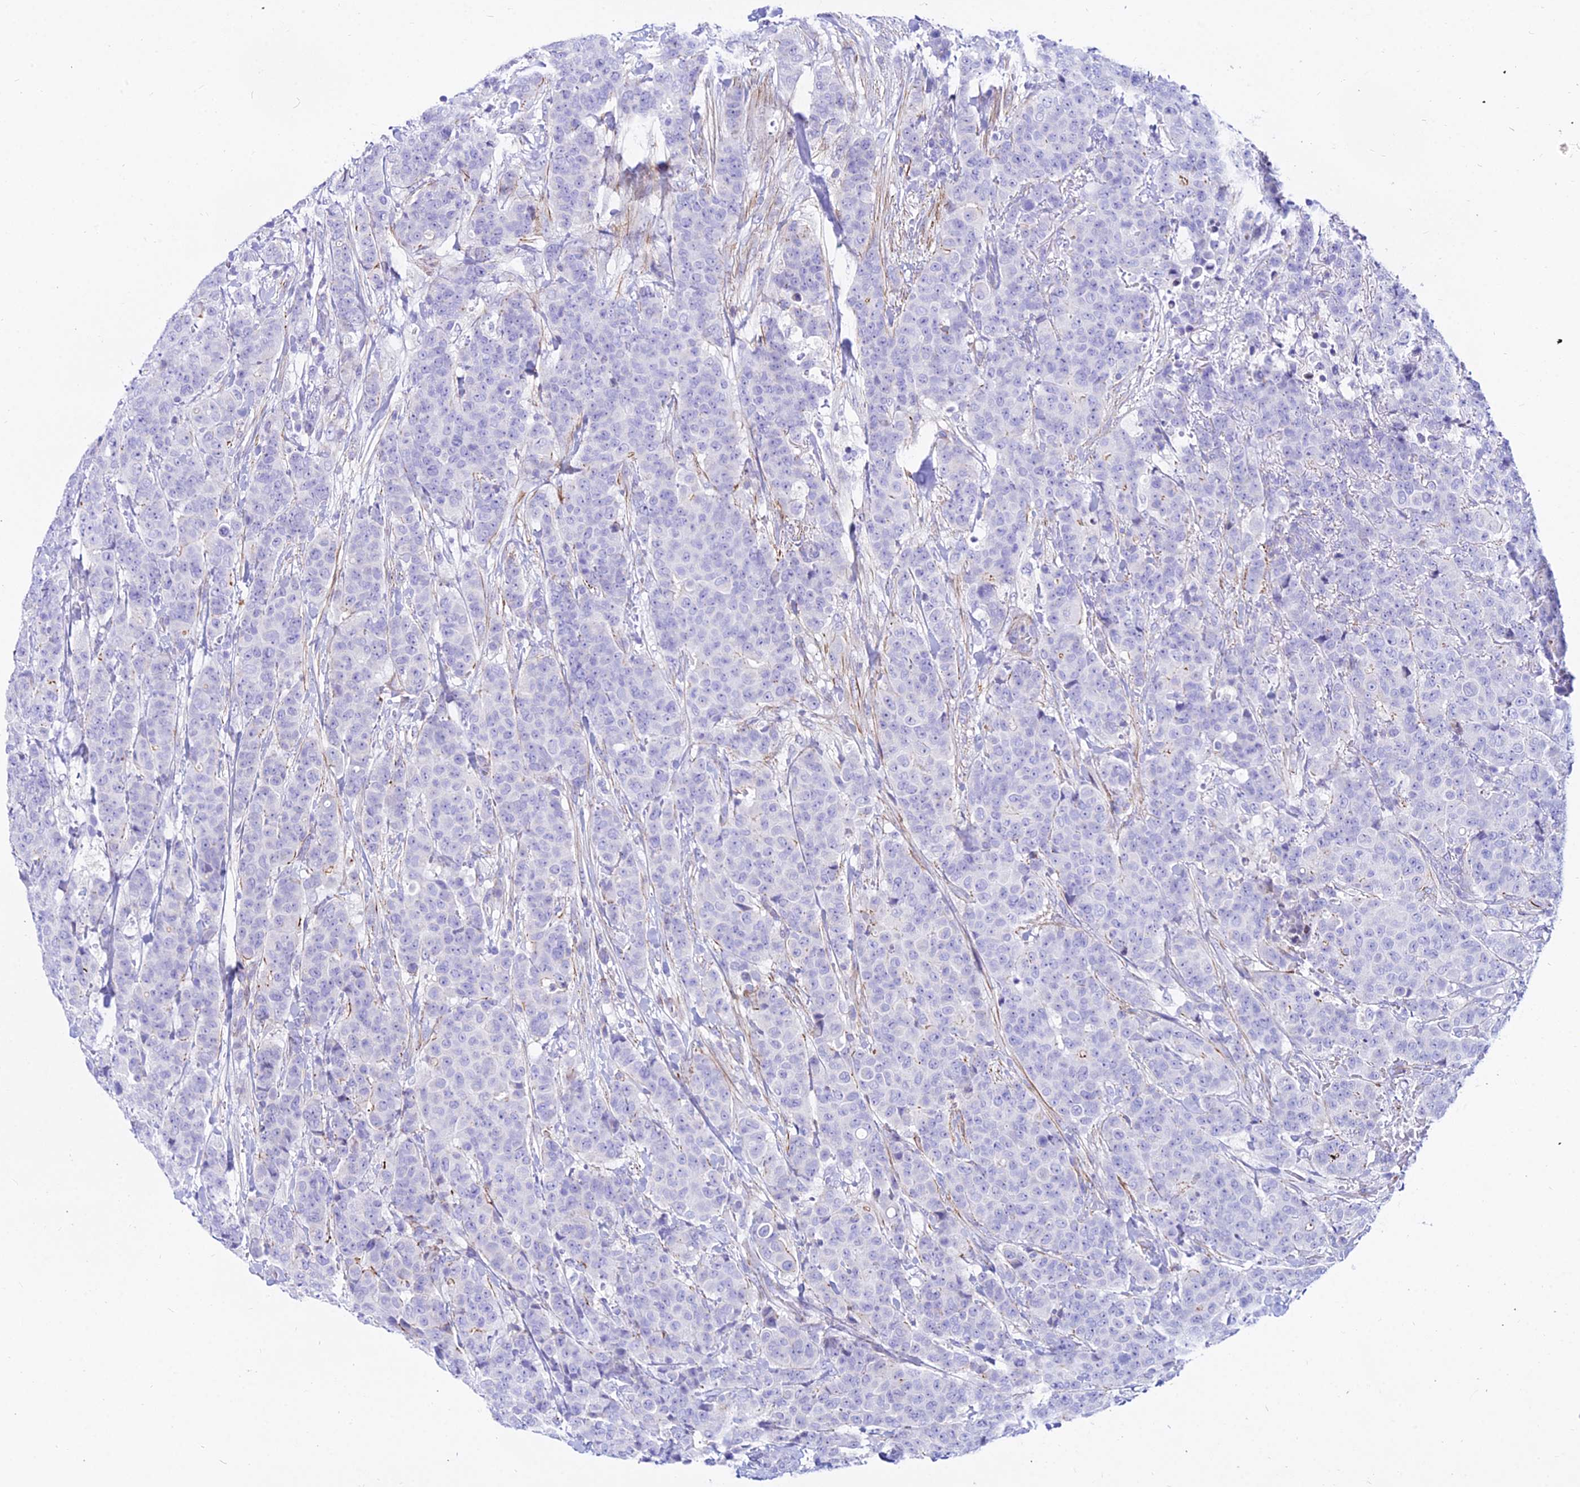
{"staining": {"intensity": "negative", "quantity": "none", "location": "none"}, "tissue": "breast cancer", "cell_type": "Tumor cells", "image_type": "cancer", "snomed": [{"axis": "morphology", "description": "Duct carcinoma"}, {"axis": "topography", "description": "Breast"}], "caption": "A micrograph of human breast intraductal carcinoma is negative for staining in tumor cells.", "gene": "DLX1", "patient": {"sex": "female", "age": 40}}